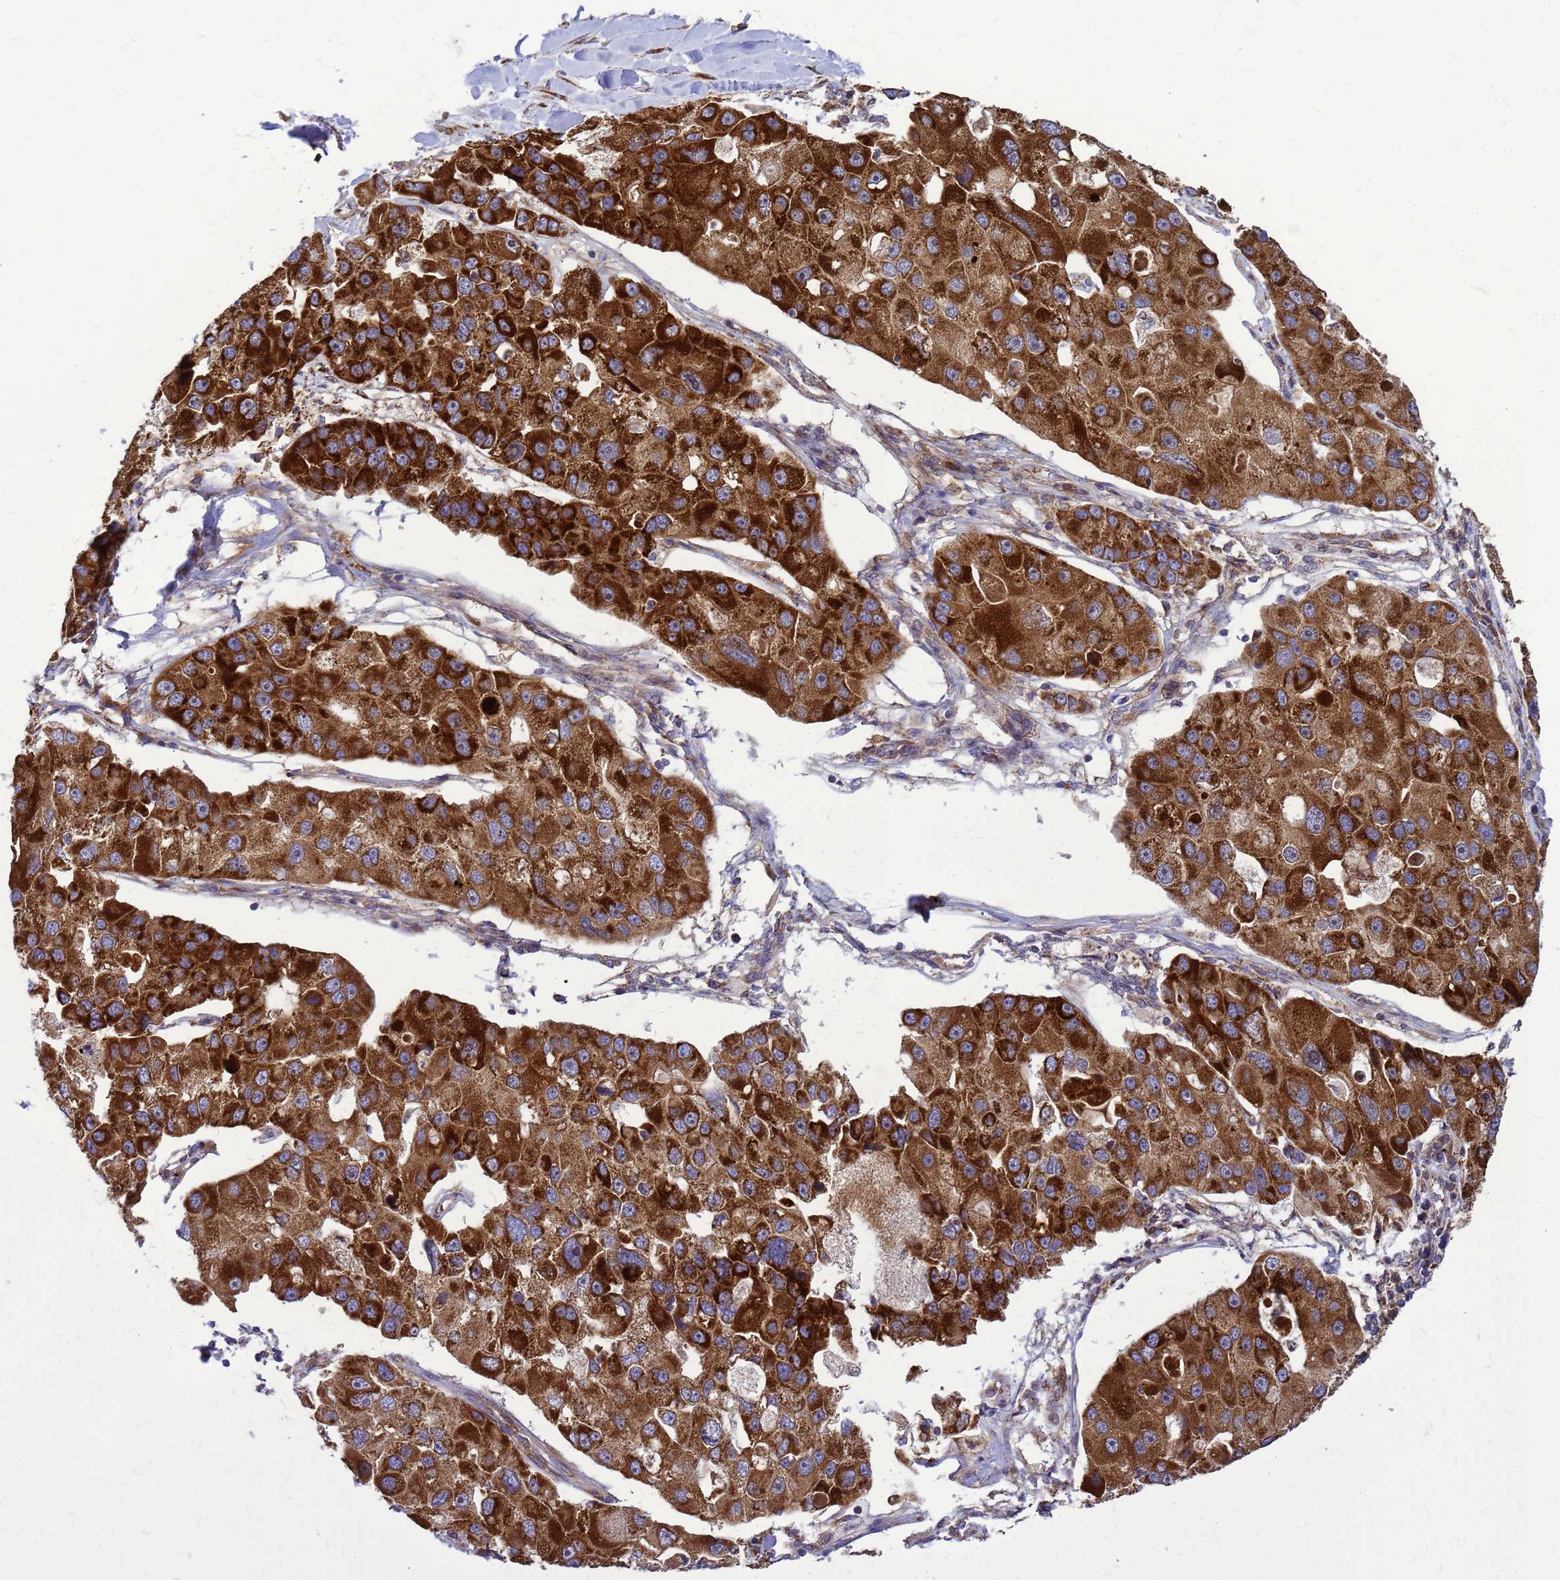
{"staining": {"intensity": "strong", "quantity": ">75%", "location": "cytoplasmic/membranous"}, "tissue": "lung cancer", "cell_type": "Tumor cells", "image_type": "cancer", "snomed": [{"axis": "morphology", "description": "Adenocarcinoma, NOS"}, {"axis": "topography", "description": "Lung"}], "caption": "Protein staining exhibits strong cytoplasmic/membranous expression in approximately >75% of tumor cells in lung adenocarcinoma.", "gene": "FSTL4", "patient": {"sex": "female", "age": 54}}